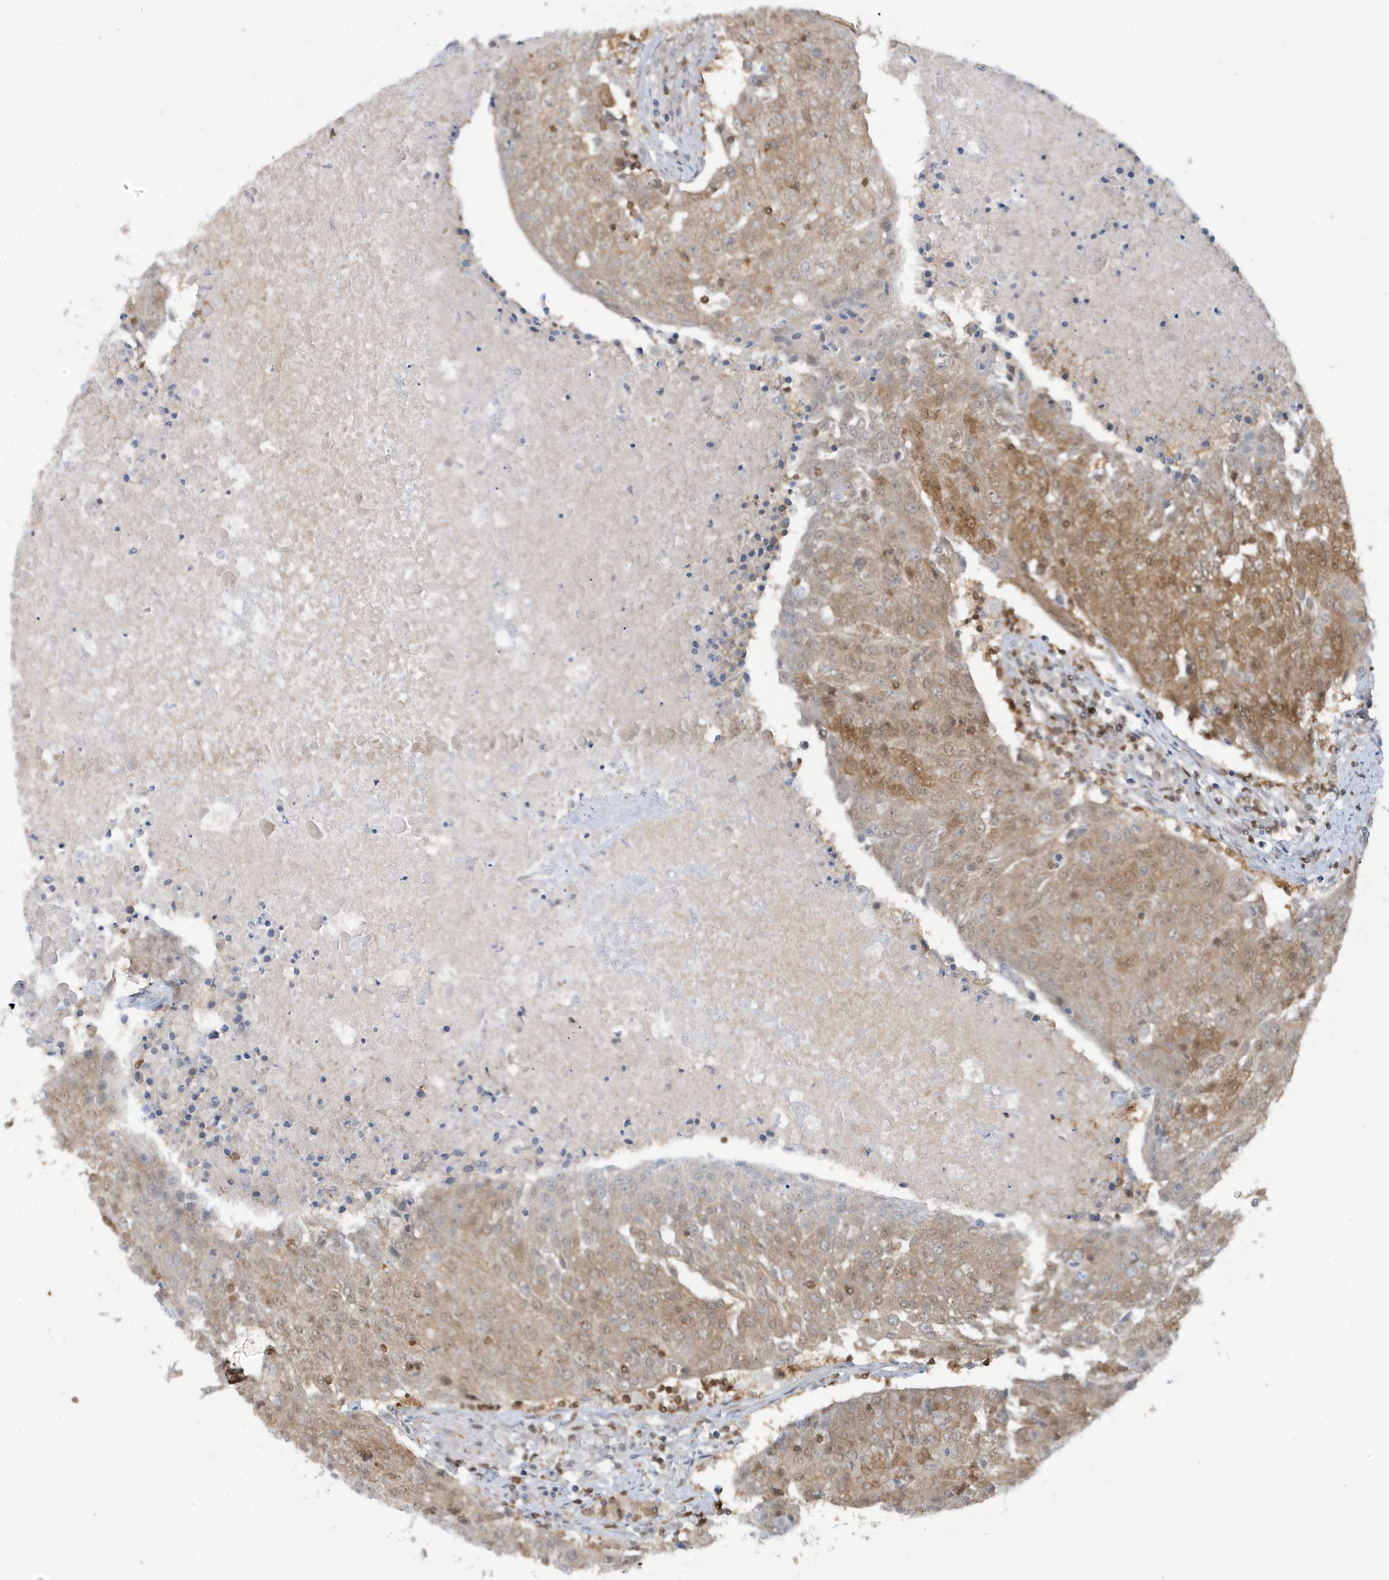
{"staining": {"intensity": "moderate", "quantity": "25%-75%", "location": "cytoplasmic/membranous"}, "tissue": "urothelial cancer", "cell_type": "Tumor cells", "image_type": "cancer", "snomed": [{"axis": "morphology", "description": "Urothelial carcinoma, High grade"}, {"axis": "topography", "description": "Urinary bladder"}], "caption": "Protein positivity by immunohistochemistry (IHC) shows moderate cytoplasmic/membranous expression in approximately 25%-75% of tumor cells in urothelial carcinoma (high-grade).", "gene": "OGA", "patient": {"sex": "female", "age": 85}}